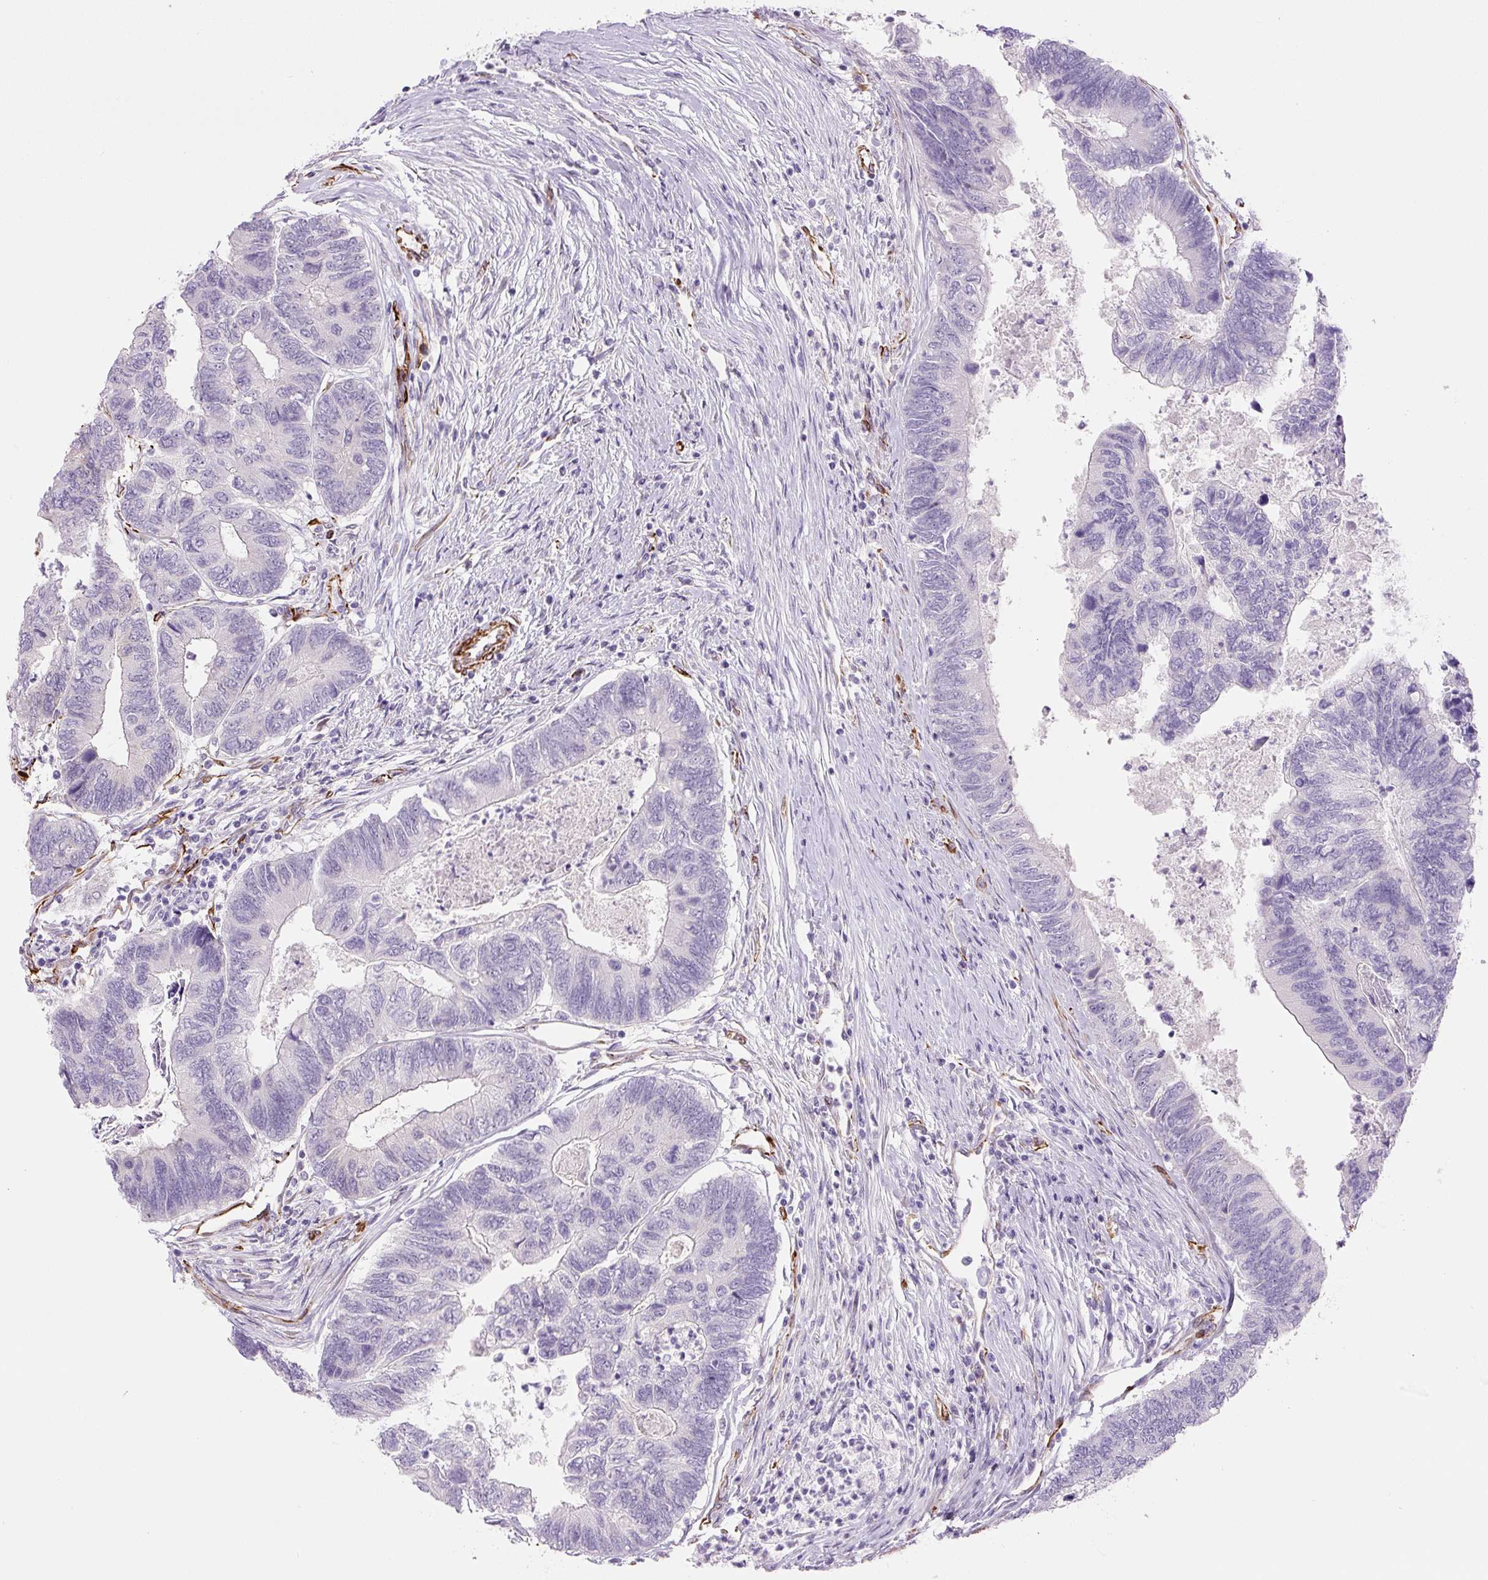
{"staining": {"intensity": "negative", "quantity": "none", "location": "none"}, "tissue": "colorectal cancer", "cell_type": "Tumor cells", "image_type": "cancer", "snomed": [{"axis": "morphology", "description": "Adenocarcinoma, NOS"}, {"axis": "topography", "description": "Colon"}], "caption": "Tumor cells are negative for protein expression in human colorectal adenocarcinoma.", "gene": "NES", "patient": {"sex": "female", "age": 67}}